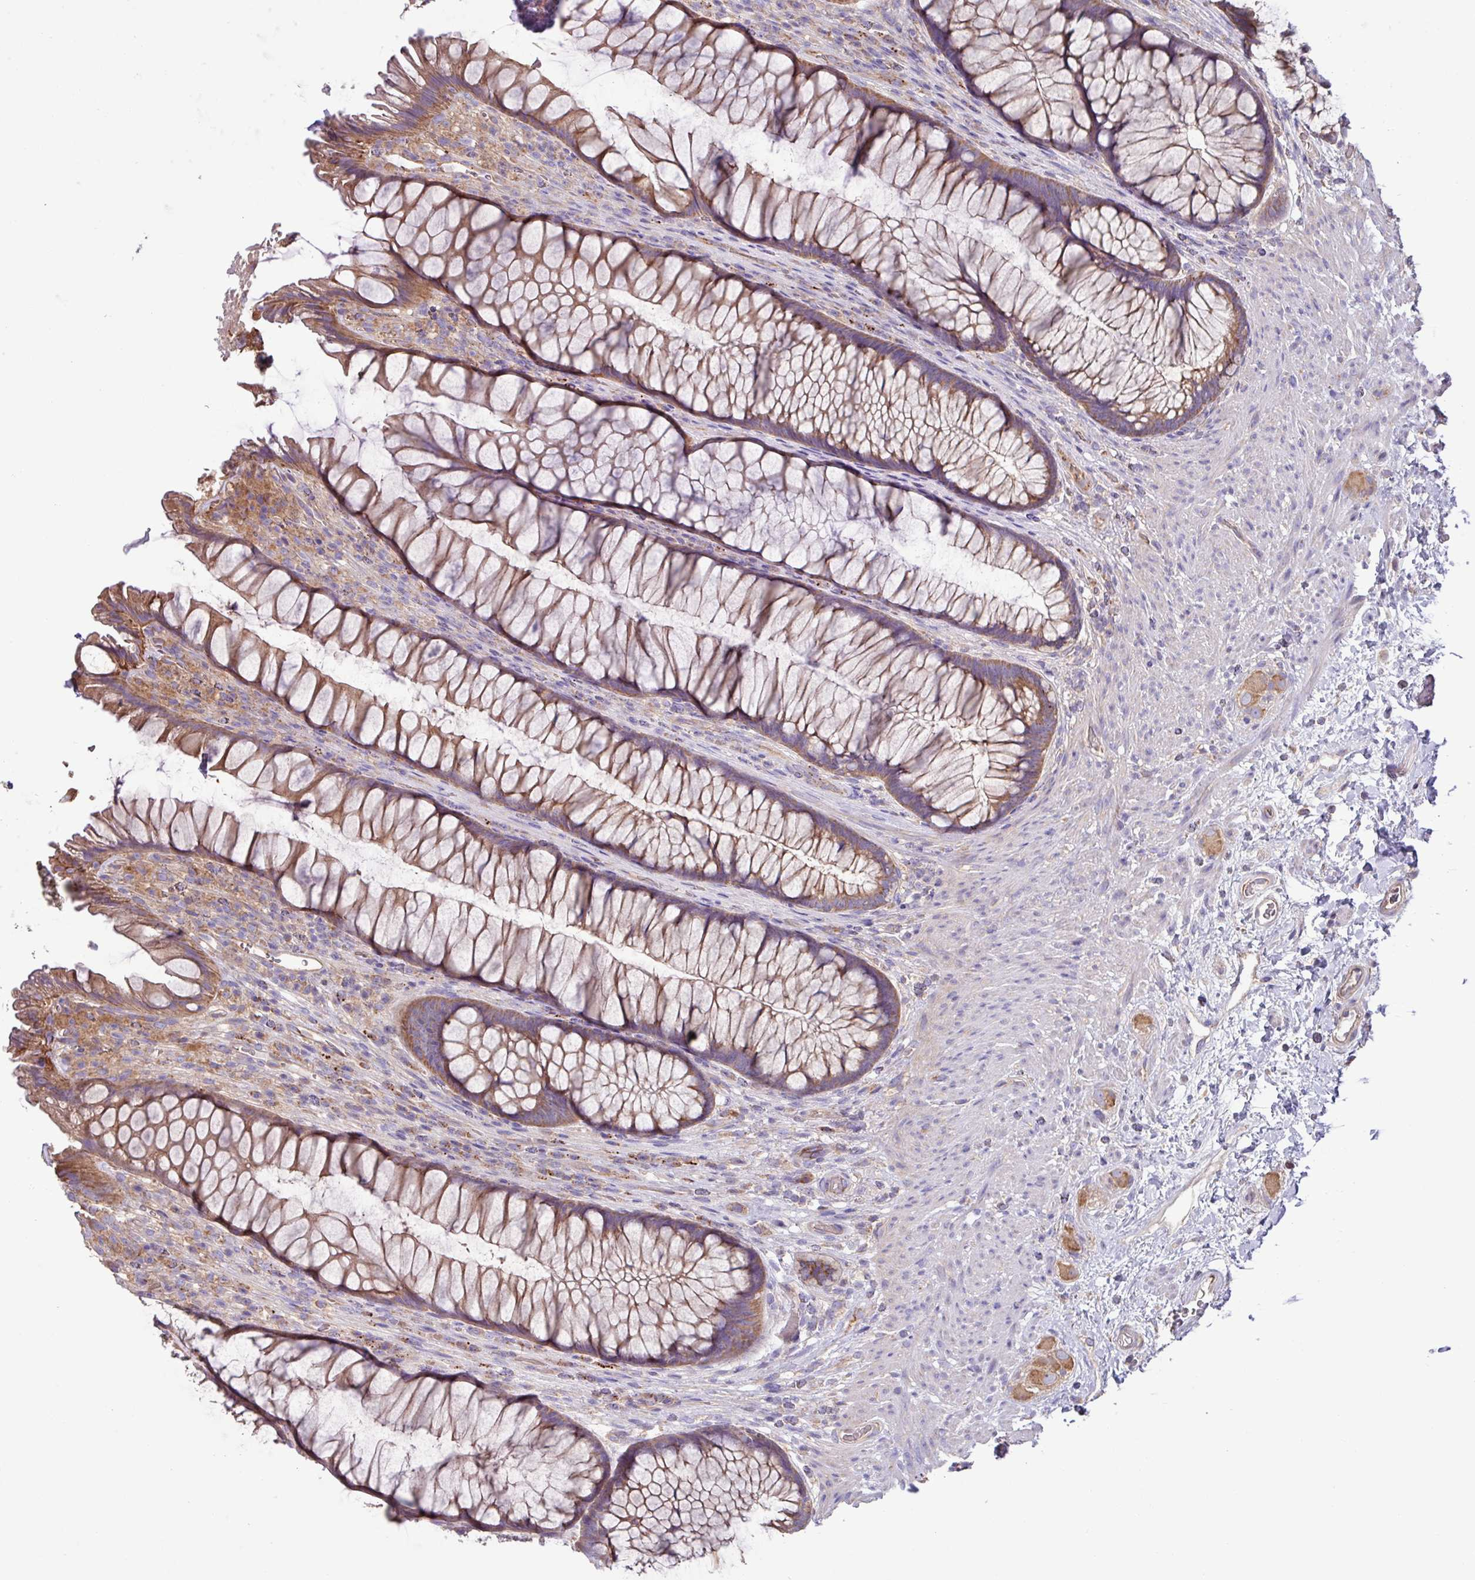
{"staining": {"intensity": "moderate", "quantity": ">75%", "location": "cytoplasmic/membranous"}, "tissue": "rectum", "cell_type": "Glandular cells", "image_type": "normal", "snomed": [{"axis": "morphology", "description": "Normal tissue, NOS"}, {"axis": "topography", "description": "Smooth muscle"}, {"axis": "topography", "description": "Rectum"}], "caption": "Brown immunohistochemical staining in benign rectum shows moderate cytoplasmic/membranous expression in approximately >75% of glandular cells.", "gene": "PPM1J", "patient": {"sex": "male", "age": 53}}